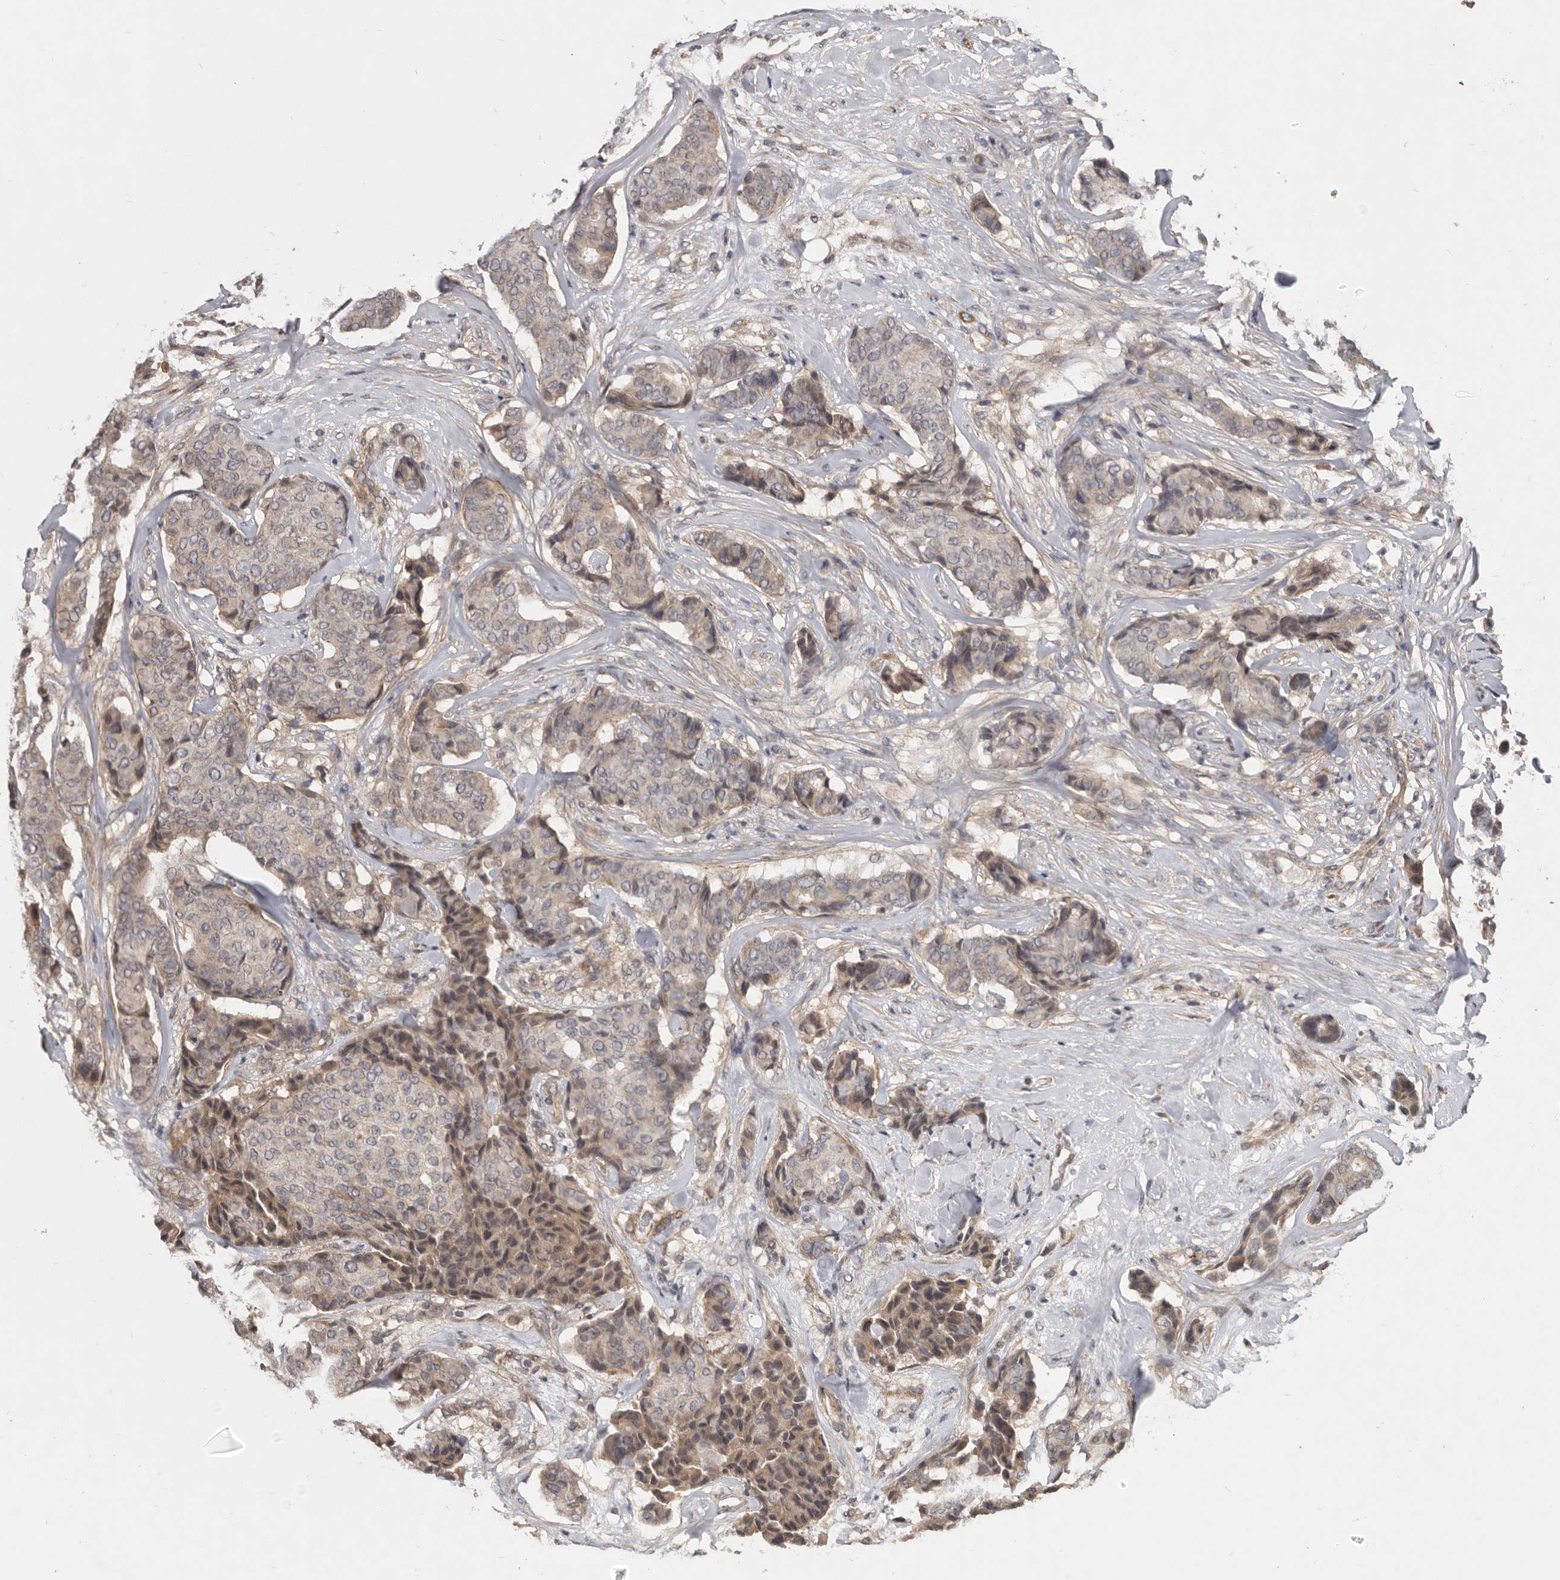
{"staining": {"intensity": "weak", "quantity": "25%-75%", "location": "cytoplasmic/membranous"}, "tissue": "breast cancer", "cell_type": "Tumor cells", "image_type": "cancer", "snomed": [{"axis": "morphology", "description": "Duct carcinoma"}, {"axis": "topography", "description": "Breast"}], "caption": "Protein expression analysis of human infiltrating ductal carcinoma (breast) reveals weak cytoplasmic/membranous positivity in approximately 25%-75% of tumor cells.", "gene": "DNAJC28", "patient": {"sex": "female", "age": 75}}